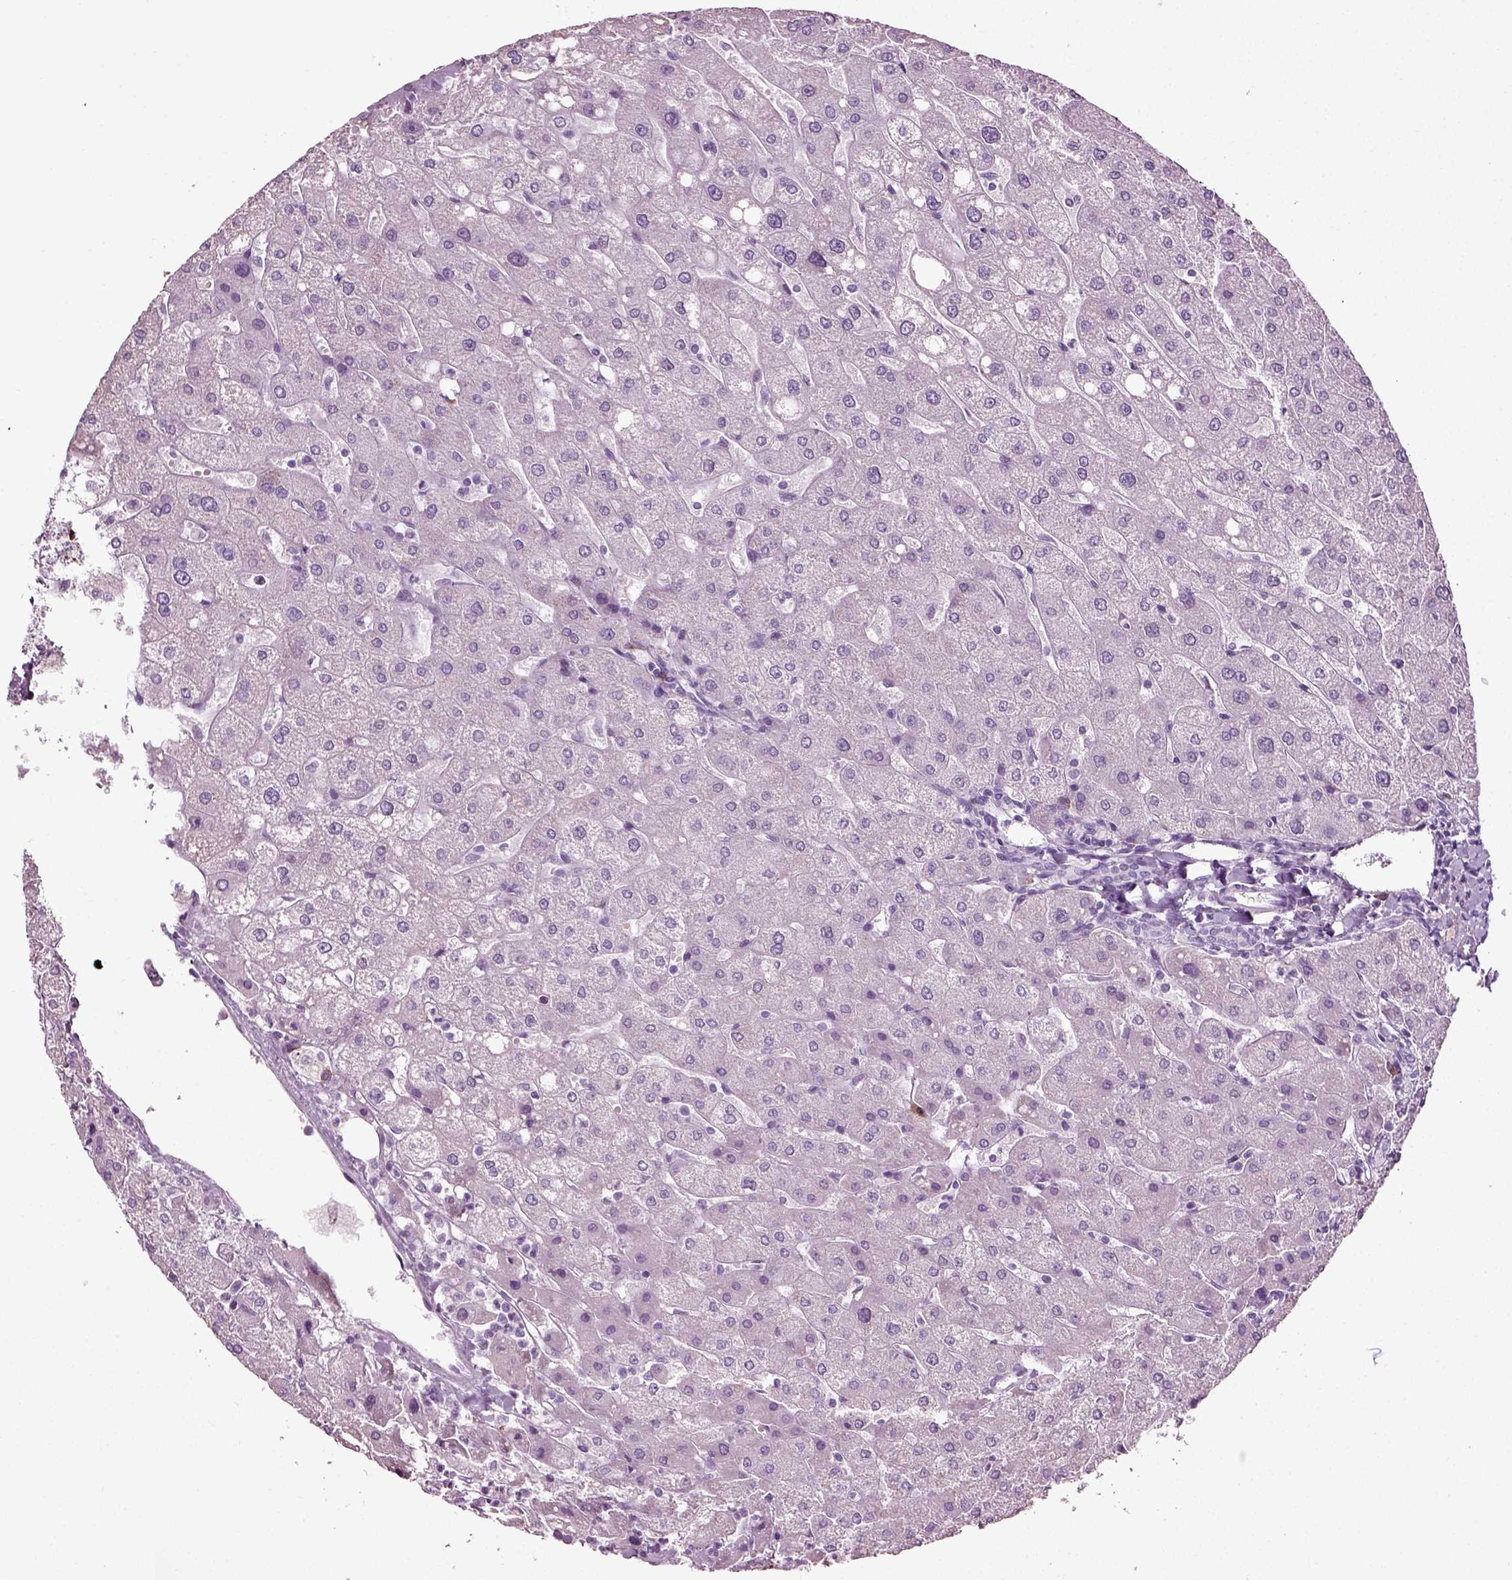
{"staining": {"intensity": "negative", "quantity": "none", "location": "none"}, "tissue": "liver", "cell_type": "Cholangiocytes", "image_type": "normal", "snomed": [{"axis": "morphology", "description": "Normal tissue, NOS"}, {"axis": "topography", "description": "Liver"}], "caption": "DAB immunohistochemical staining of unremarkable liver reveals no significant positivity in cholangiocytes. The staining was performed using DAB (3,3'-diaminobenzidine) to visualize the protein expression in brown, while the nuclei were stained in blue with hematoxylin (Magnification: 20x).", "gene": "SLC26A8", "patient": {"sex": "male", "age": 67}}